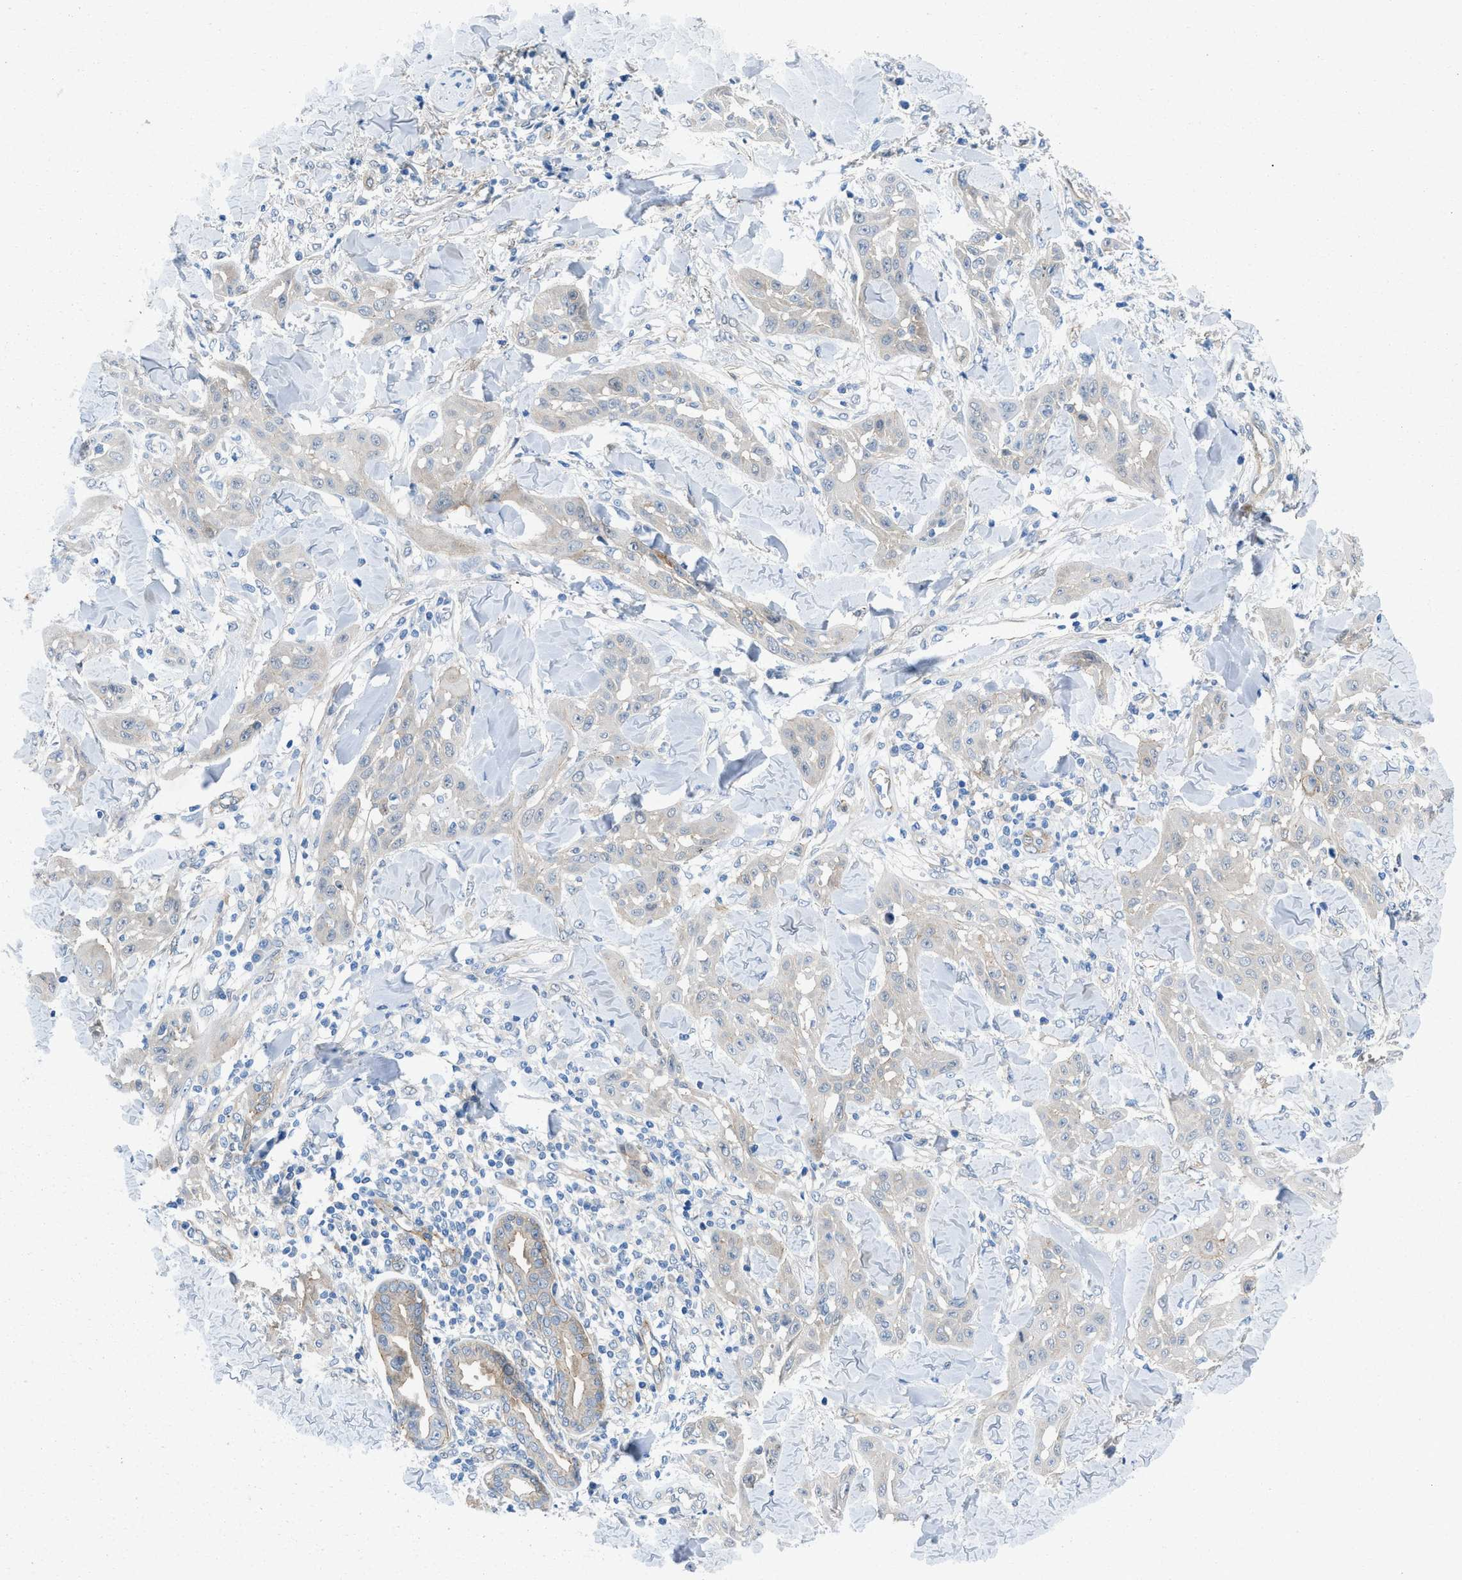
{"staining": {"intensity": "negative", "quantity": "none", "location": "none"}, "tissue": "skin cancer", "cell_type": "Tumor cells", "image_type": "cancer", "snomed": [{"axis": "morphology", "description": "Squamous cell carcinoma, NOS"}, {"axis": "topography", "description": "Skin"}], "caption": "IHC histopathology image of neoplastic tissue: human squamous cell carcinoma (skin) stained with DAB demonstrates no significant protein expression in tumor cells.", "gene": "PDLIM5", "patient": {"sex": "male", "age": 24}}